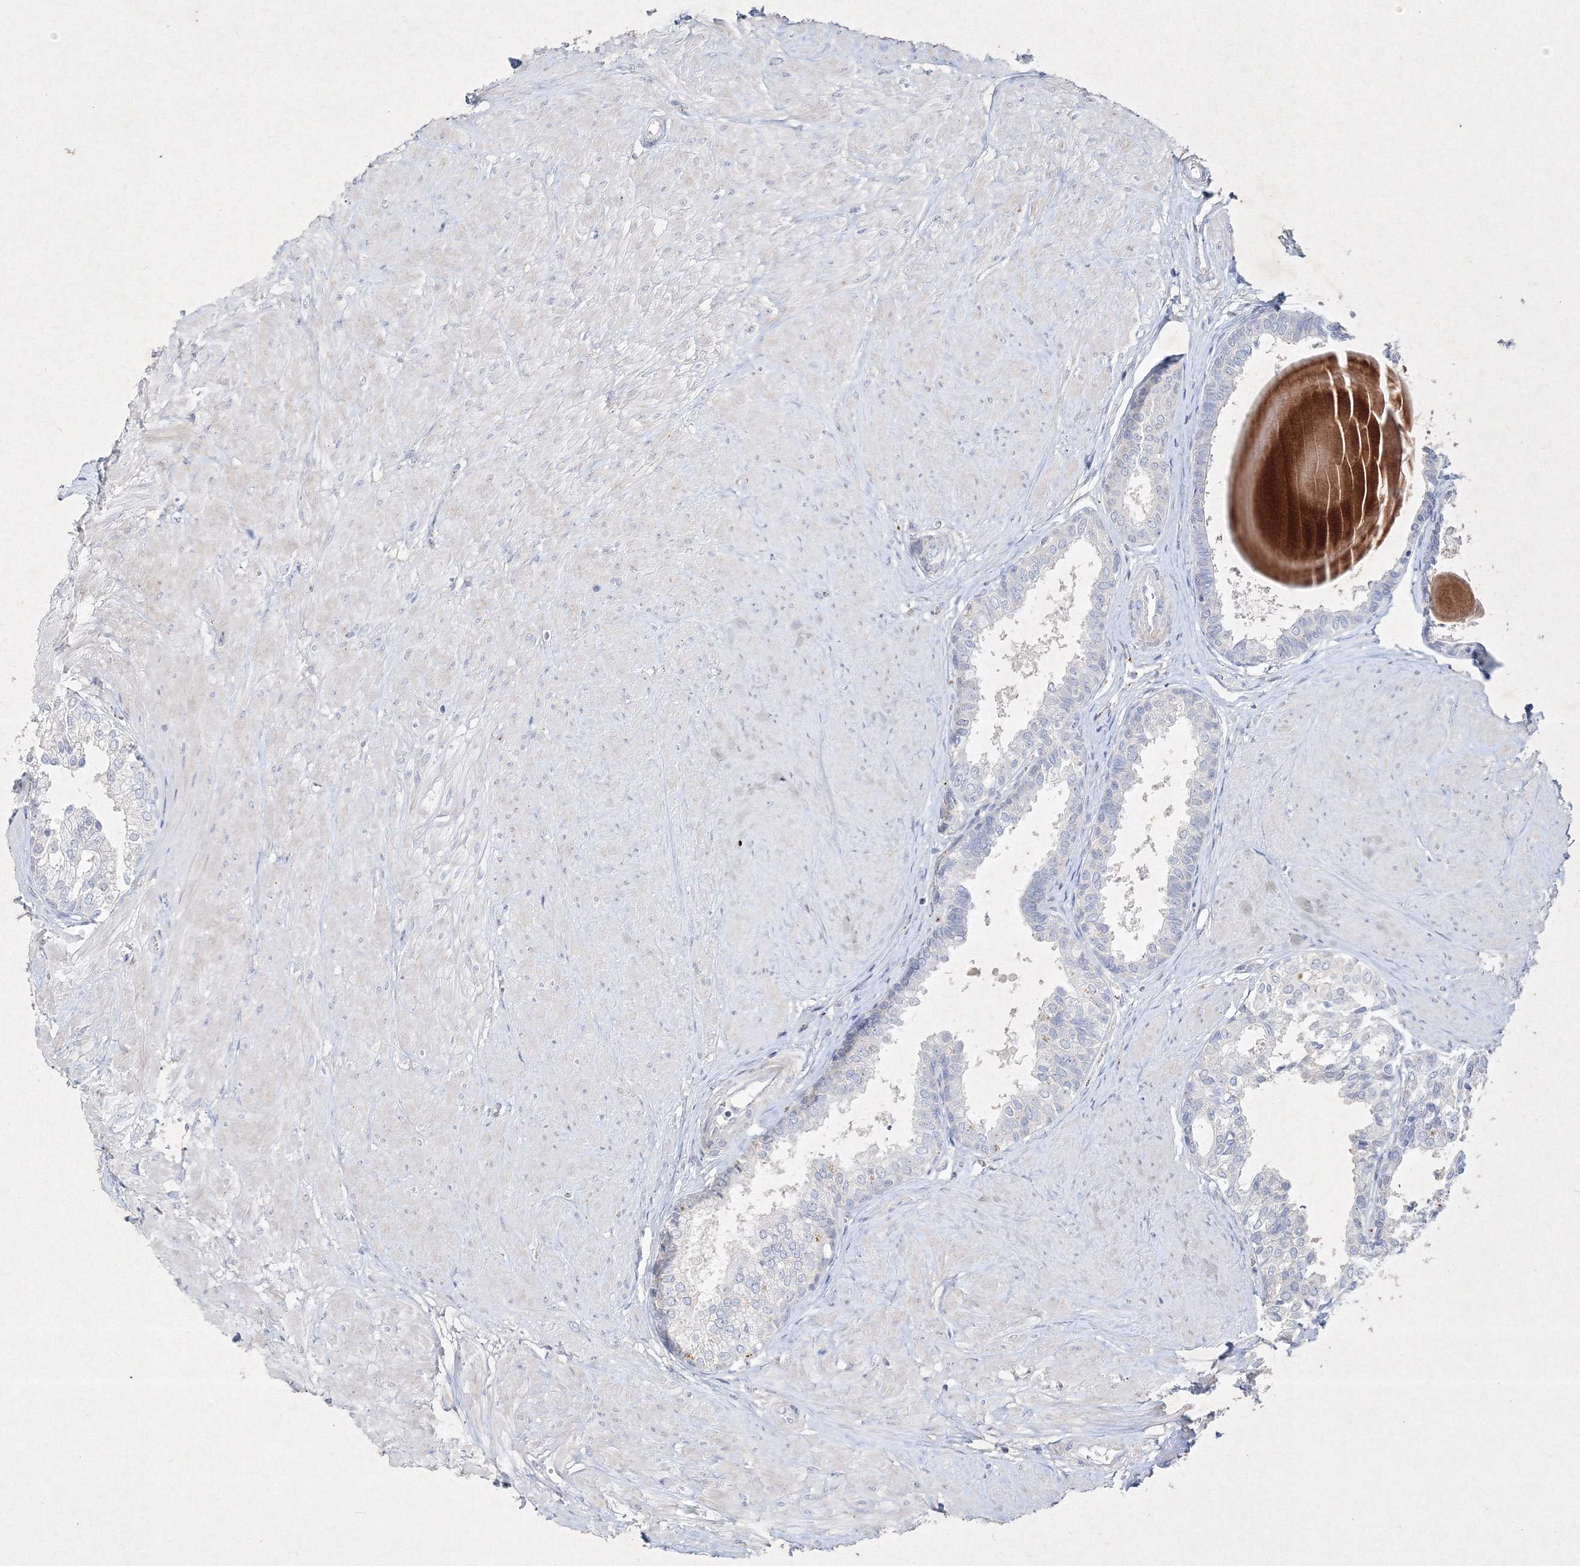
{"staining": {"intensity": "negative", "quantity": "none", "location": "none"}, "tissue": "prostate", "cell_type": "Glandular cells", "image_type": "normal", "snomed": [{"axis": "morphology", "description": "Normal tissue, NOS"}, {"axis": "topography", "description": "Prostate"}], "caption": "Immunohistochemical staining of normal human prostate displays no significant staining in glandular cells.", "gene": "CXXC4", "patient": {"sex": "male", "age": 48}}